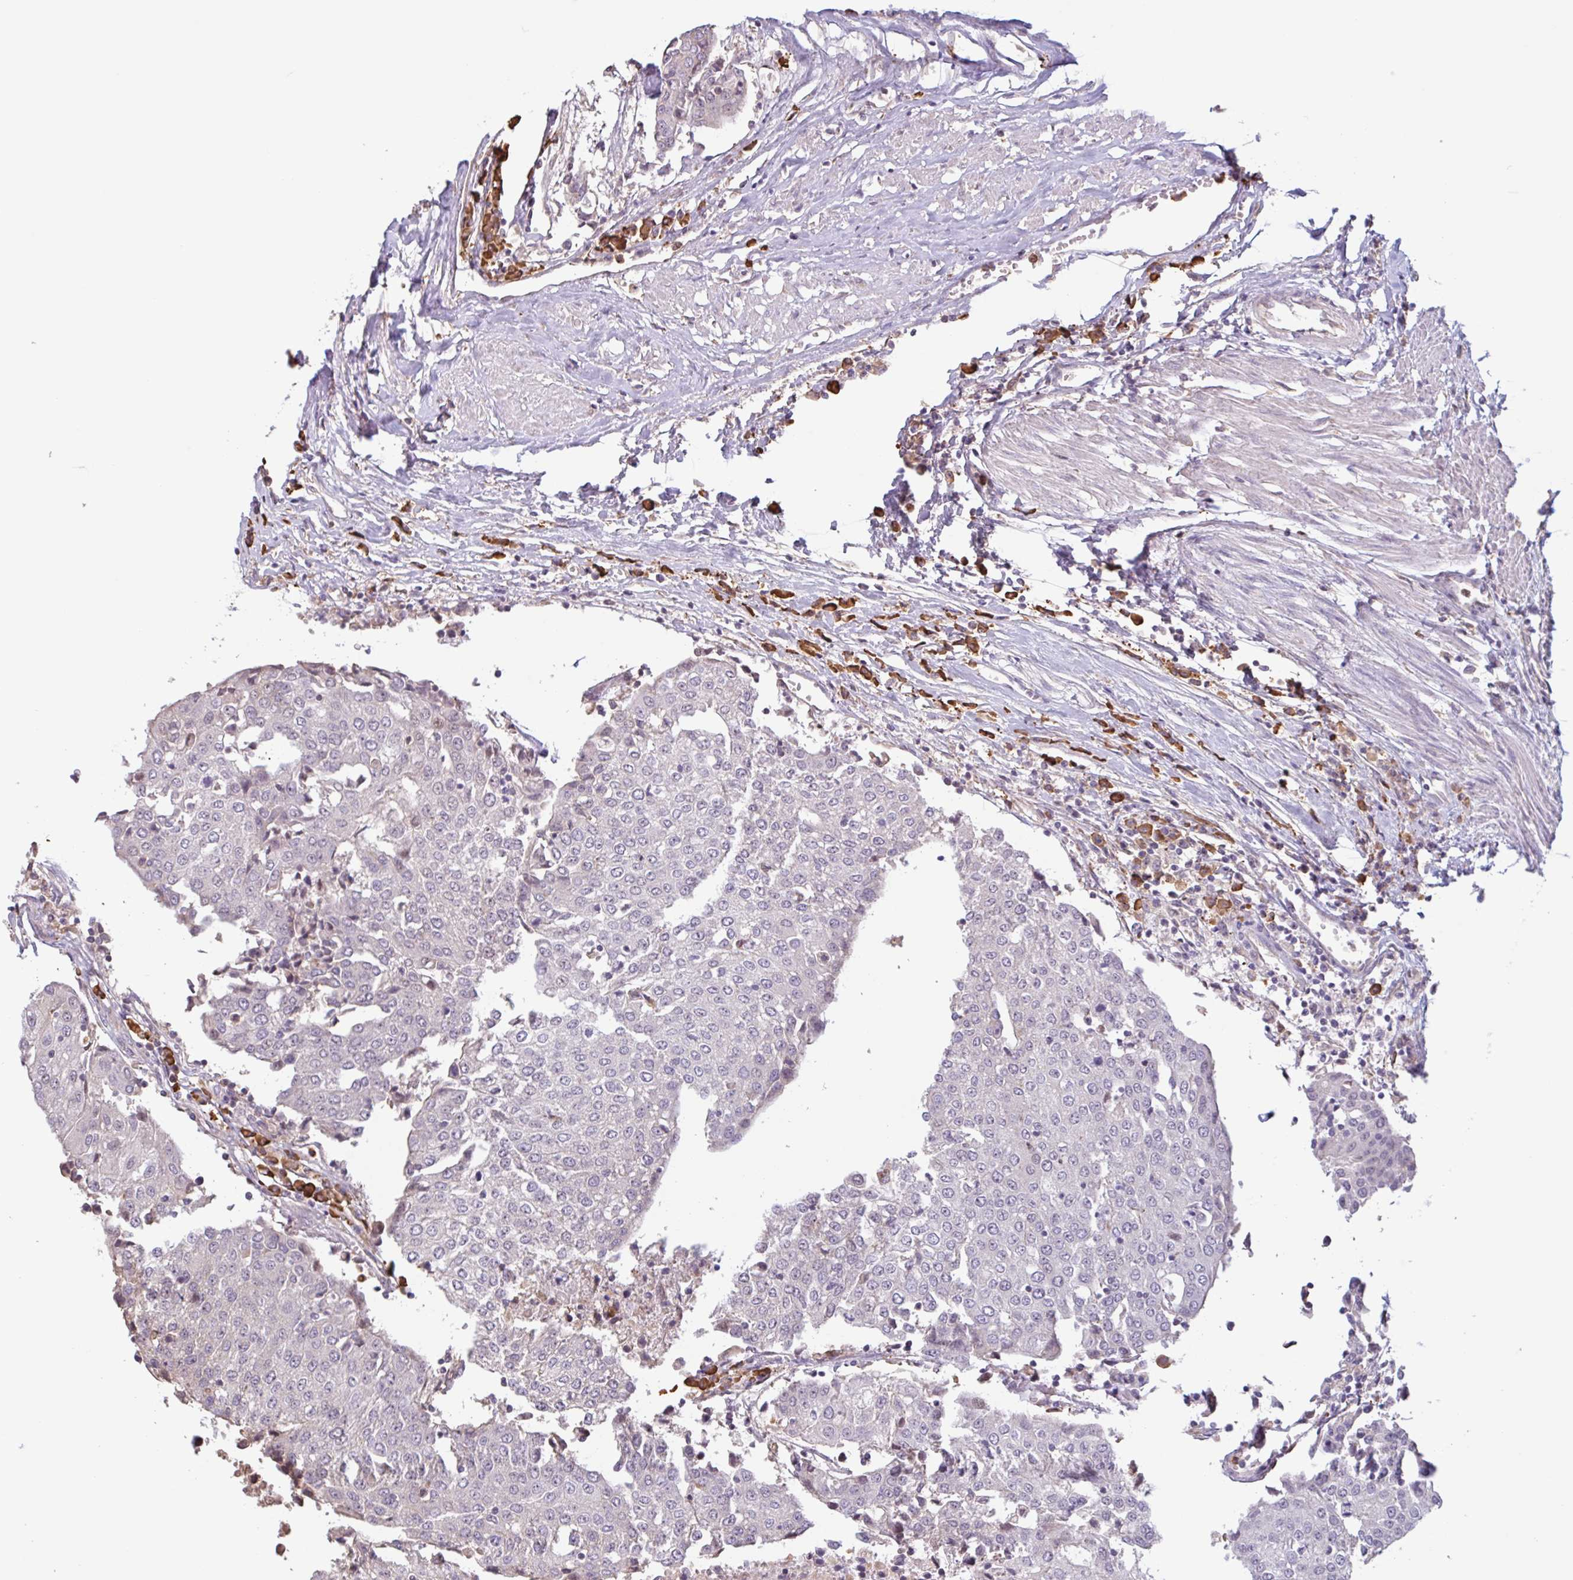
{"staining": {"intensity": "negative", "quantity": "none", "location": "none"}, "tissue": "urothelial cancer", "cell_type": "Tumor cells", "image_type": "cancer", "snomed": [{"axis": "morphology", "description": "Urothelial carcinoma, High grade"}, {"axis": "topography", "description": "Urinary bladder"}], "caption": "Image shows no protein positivity in tumor cells of urothelial carcinoma (high-grade) tissue.", "gene": "TAF1D", "patient": {"sex": "female", "age": 85}}